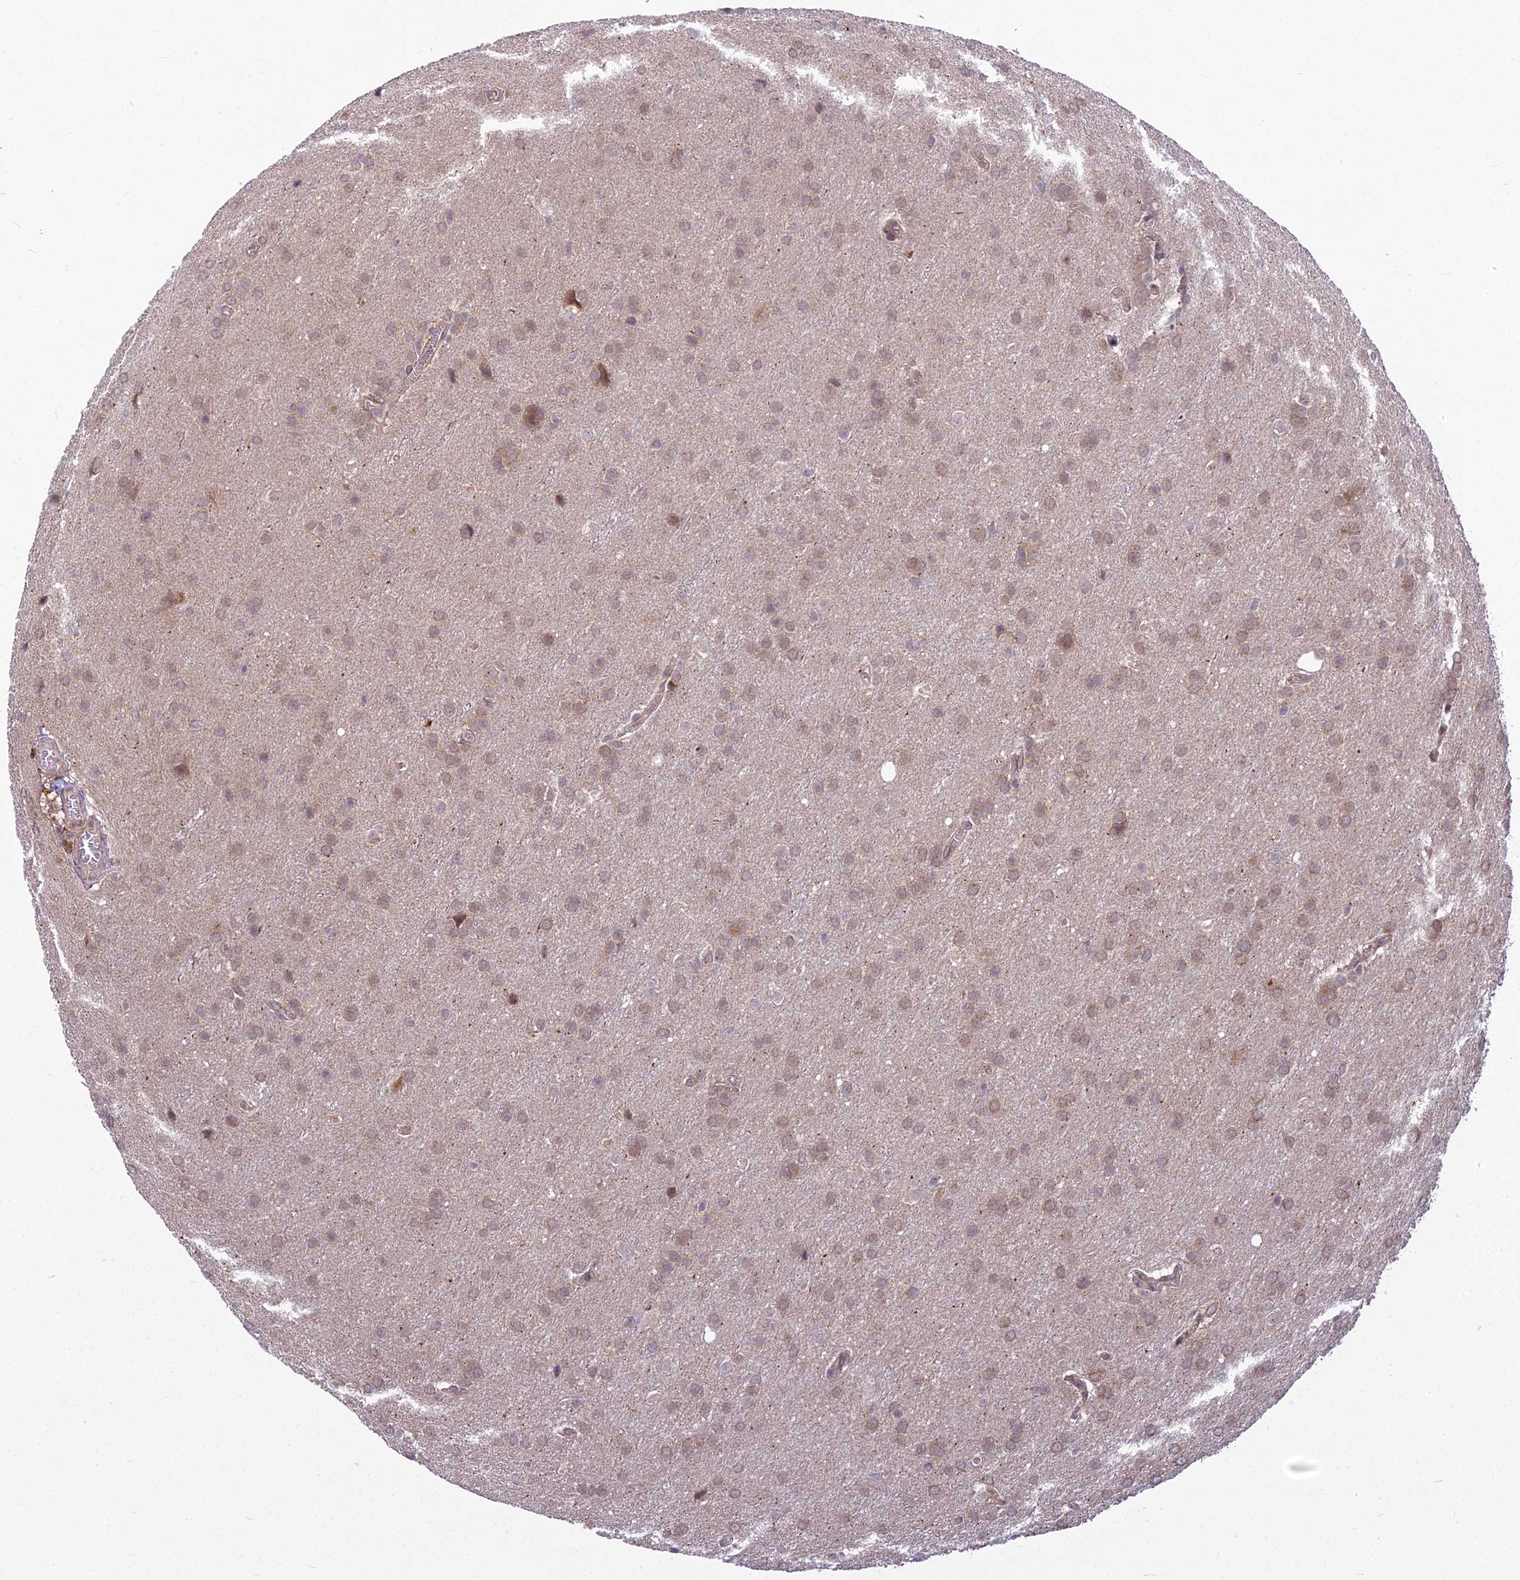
{"staining": {"intensity": "weak", "quantity": ">75%", "location": "cytoplasmic/membranous,nuclear"}, "tissue": "glioma", "cell_type": "Tumor cells", "image_type": "cancer", "snomed": [{"axis": "morphology", "description": "Glioma, malignant, Low grade"}, {"axis": "topography", "description": "Brain"}], "caption": "Protein expression analysis of glioma exhibits weak cytoplasmic/membranous and nuclear expression in about >75% of tumor cells. The staining was performed using DAB to visualize the protein expression in brown, while the nuclei were stained in blue with hematoxylin (Magnification: 20x).", "gene": "AP1M1", "patient": {"sex": "female", "age": 32}}